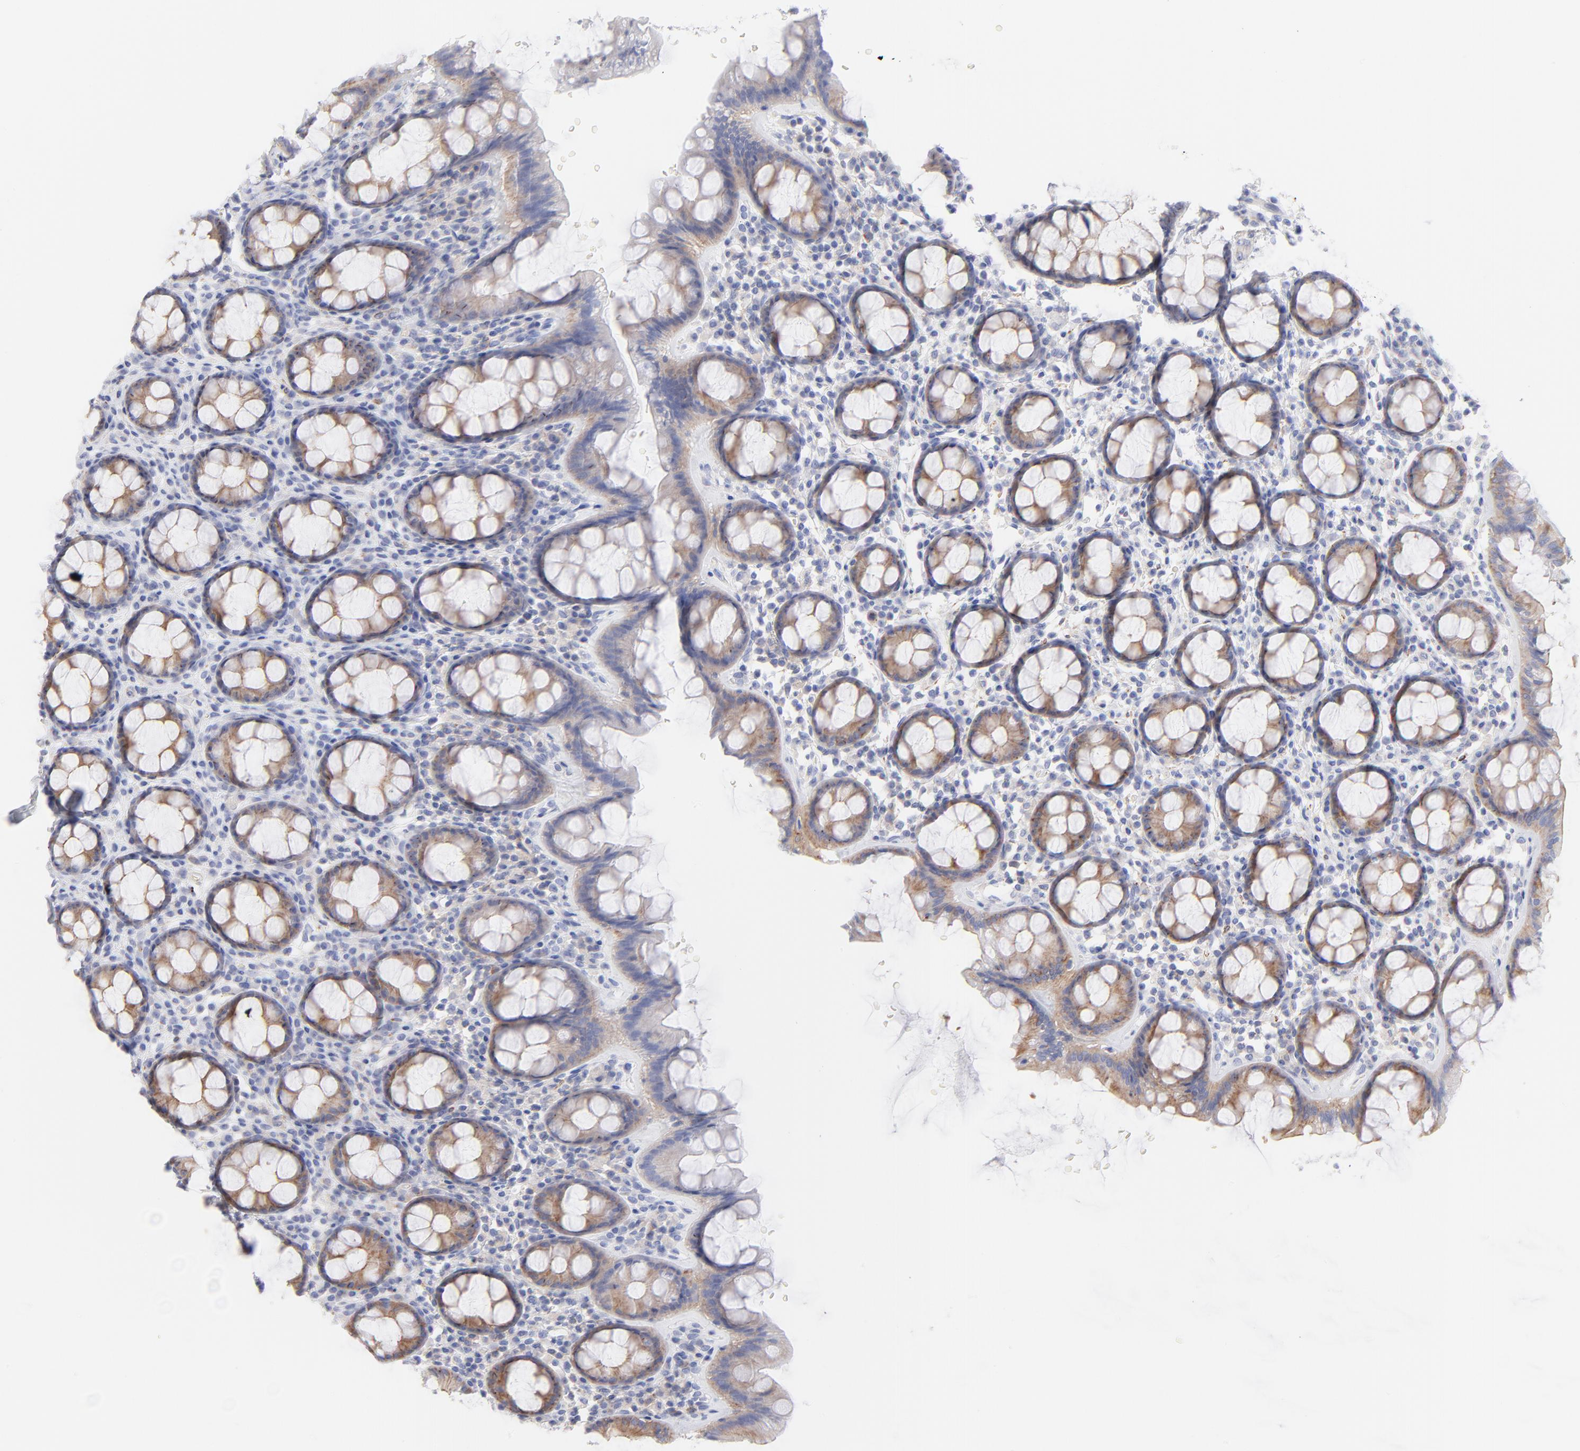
{"staining": {"intensity": "weak", "quantity": ">75%", "location": "cytoplasmic/membranous"}, "tissue": "rectum", "cell_type": "Glandular cells", "image_type": "normal", "snomed": [{"axis": "morphology", "description": "Normal tissue, NOS"}, {"axis": "topography", "description": "Rectum"}], "caption": "Protein analysis of normal rectum exhibits weak cytoplasmic/membranous staining in about >75% of glandular cells.", "gene": "ACTA2", "patient": {"sex": "male", "age": 92}}